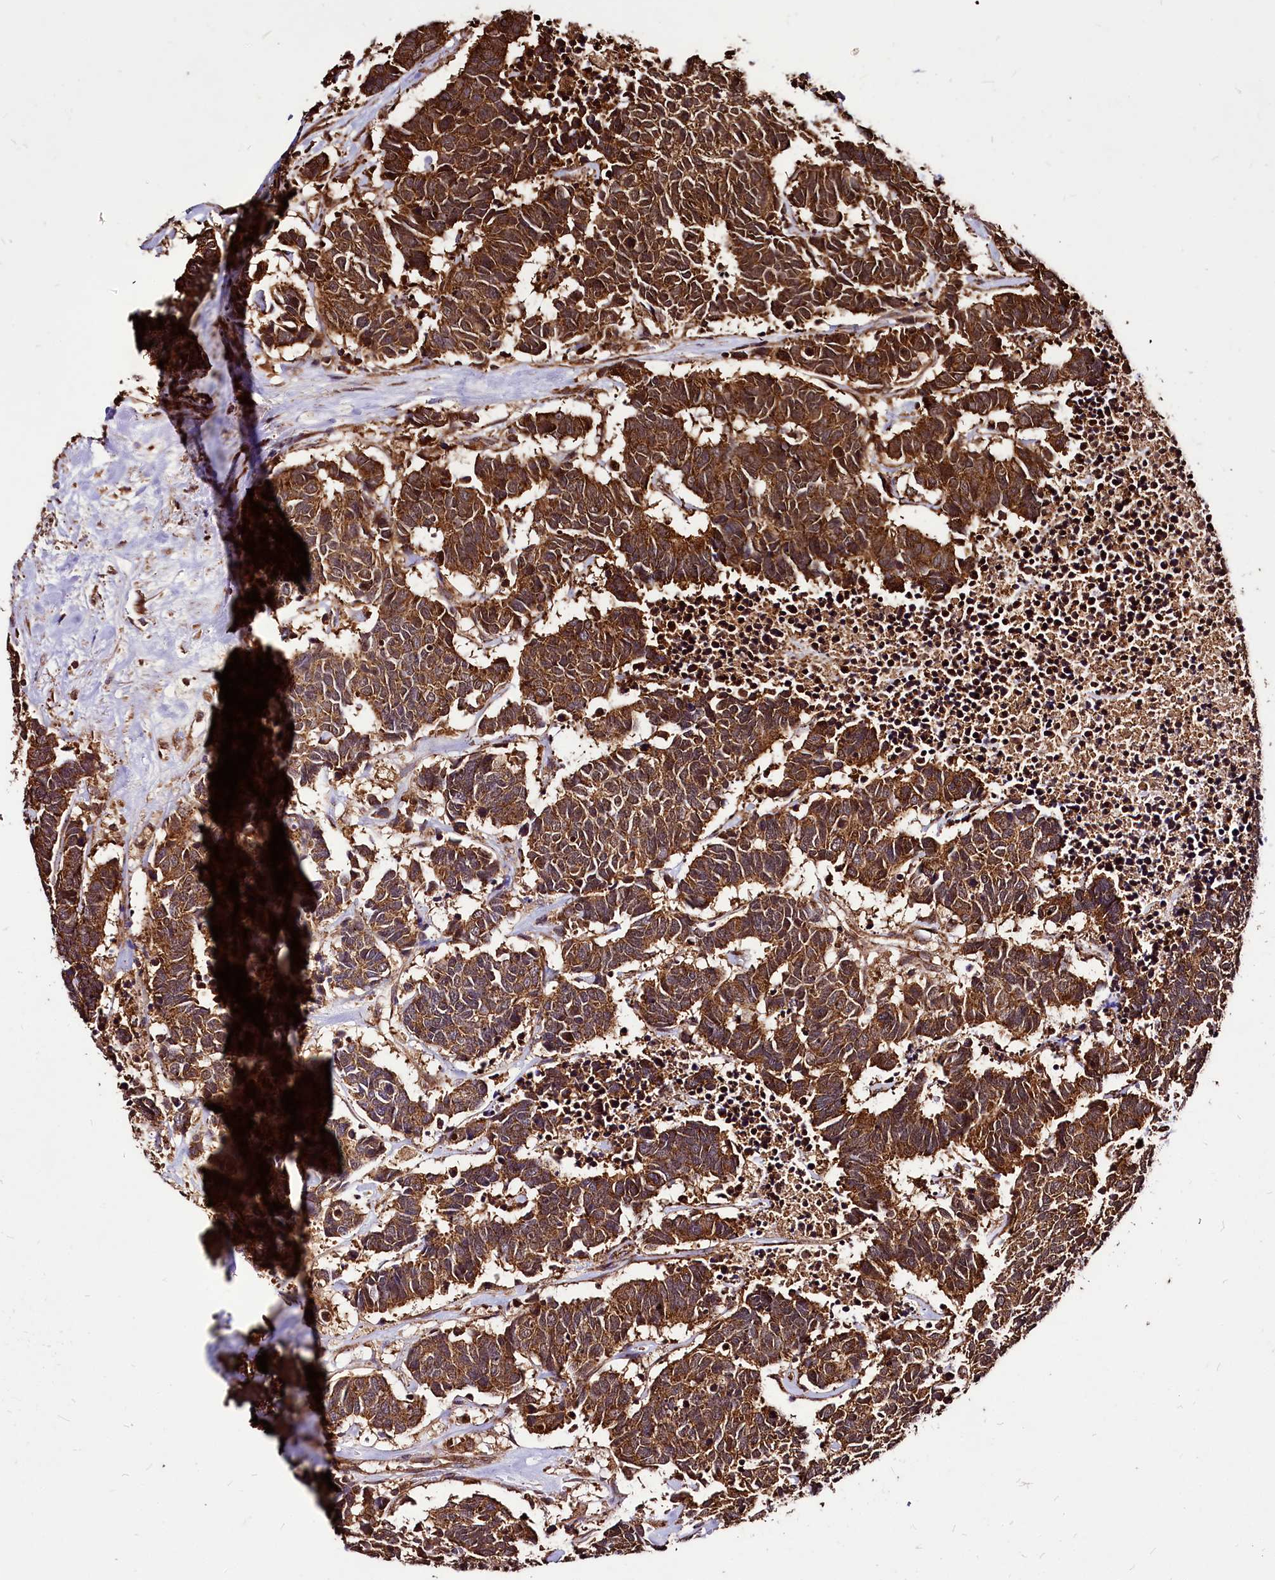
{"staining": {"intensity": "strong", "quantity": ">75%", "location": "cytoplasmic/membranous"}, "tissue": "carcinoid", "cell_type": "Tumor cells", "image_type": "cancer", "snomed": [{"axis": "morphology", "description": "Carcinoma, NOS"}, {"axis": "morphology", "description": "Carcinoid, malignant, NOS"}, {"axis": "topography", "description": "Urinary bladder"}], "caption": "This micrograph shows IHC staining of carcinoid, with high strong cytoplasmic/membranous staining in about >75% of tumor cells.", "gene": "LRSAM1", "patient": {"sex": "male", "age": 57}}